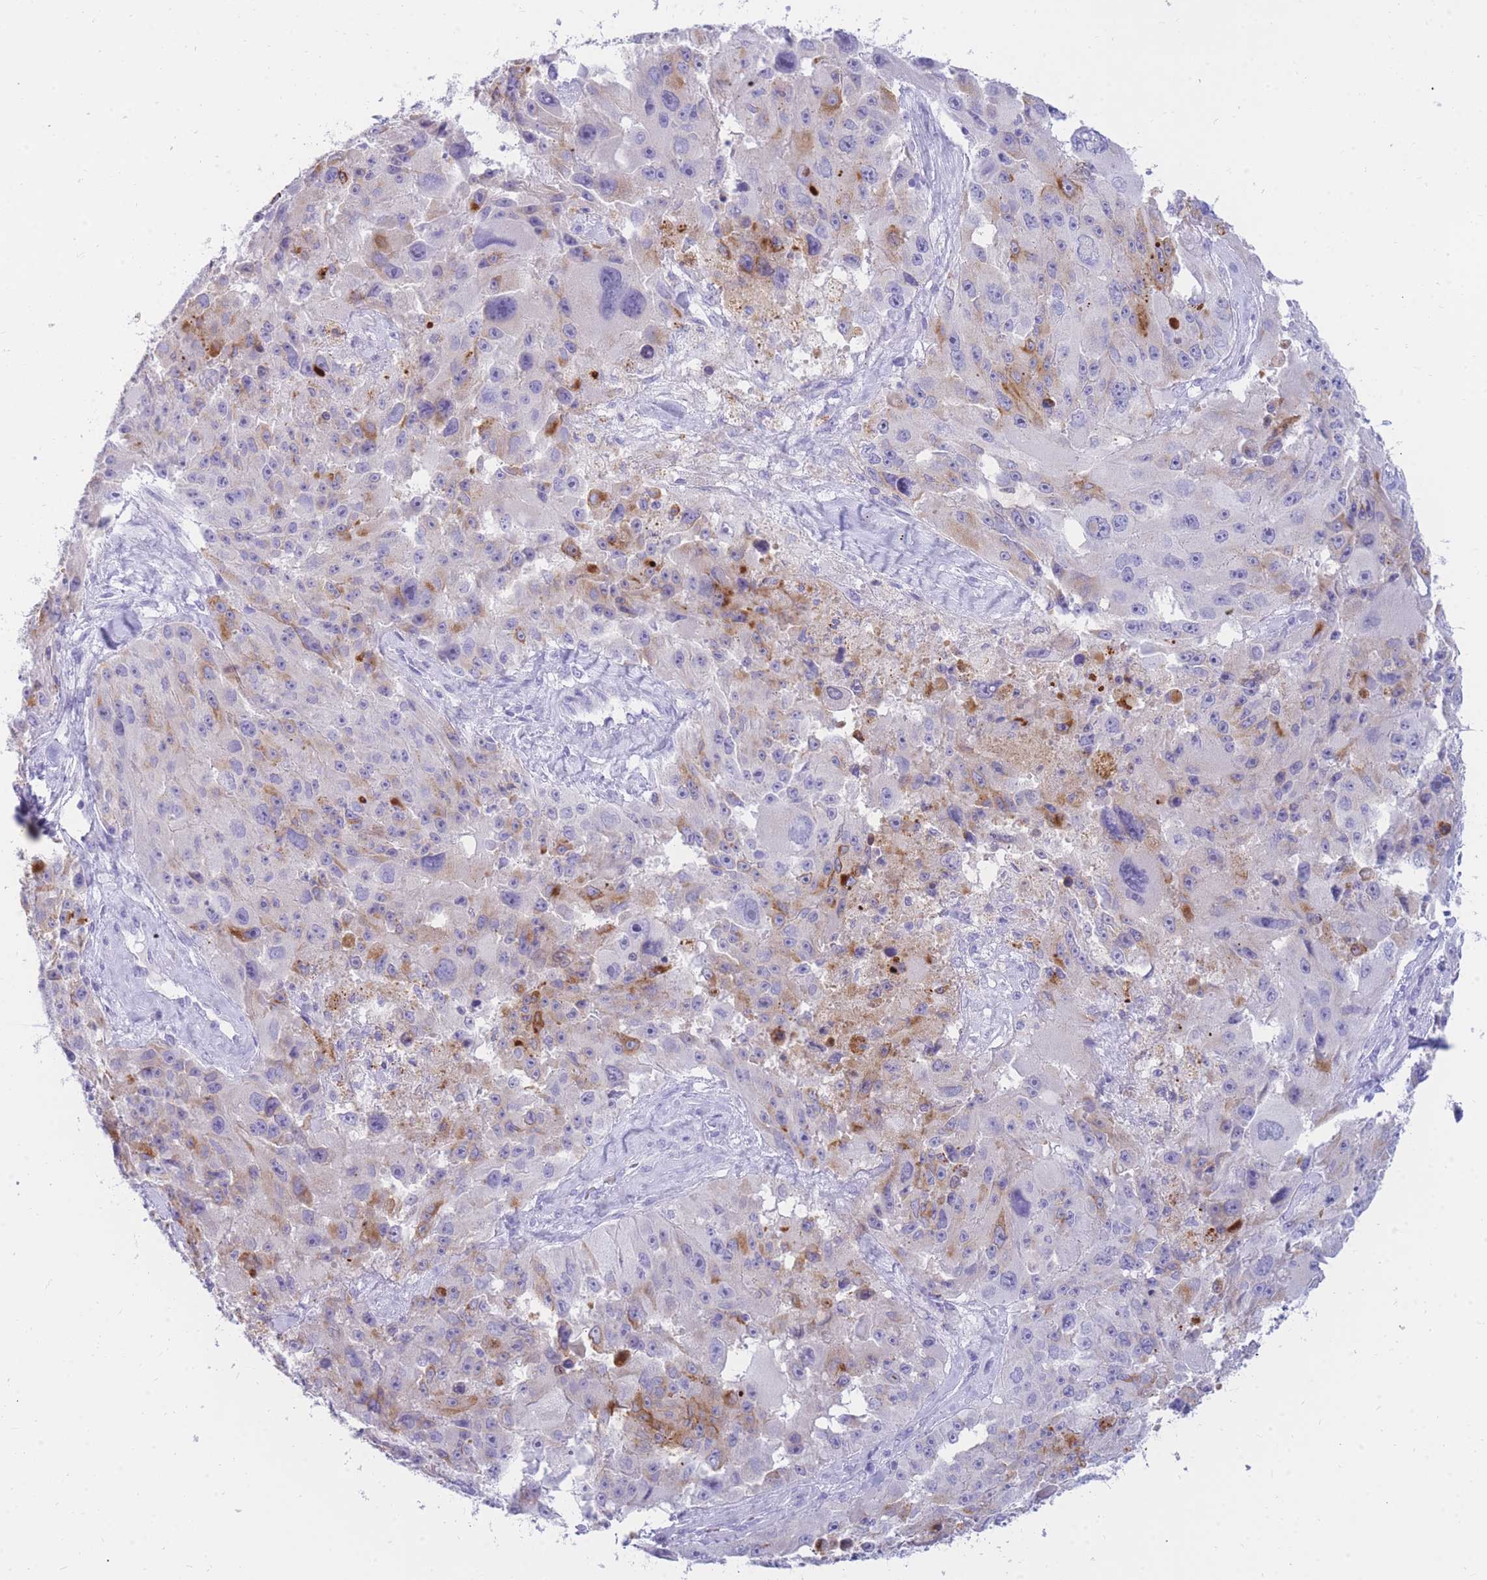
{"staining": {"intensity": "moderate", "quantity": "<25%", "location": "cytoplasmic/membranous"}, "tissue": "melanoma", "cell_type": "Tumor cells", "image_type": "cancer", "snomed": [{"axis": "morphology", "description": "Malignant melanoma, Metastatic site"}, {"axis": "topography", "description": "Lymph node"}], "caption": "Protein staining of melanoma tissue reveals moderate cytoplasmic/membranous staining in approximately <25% of tumor cells. (DAB IHC, brown staining for protein, blue staining for nuclei).", "gene": "NKX1-2", "patient": {"sex": "male", "age": 62}}